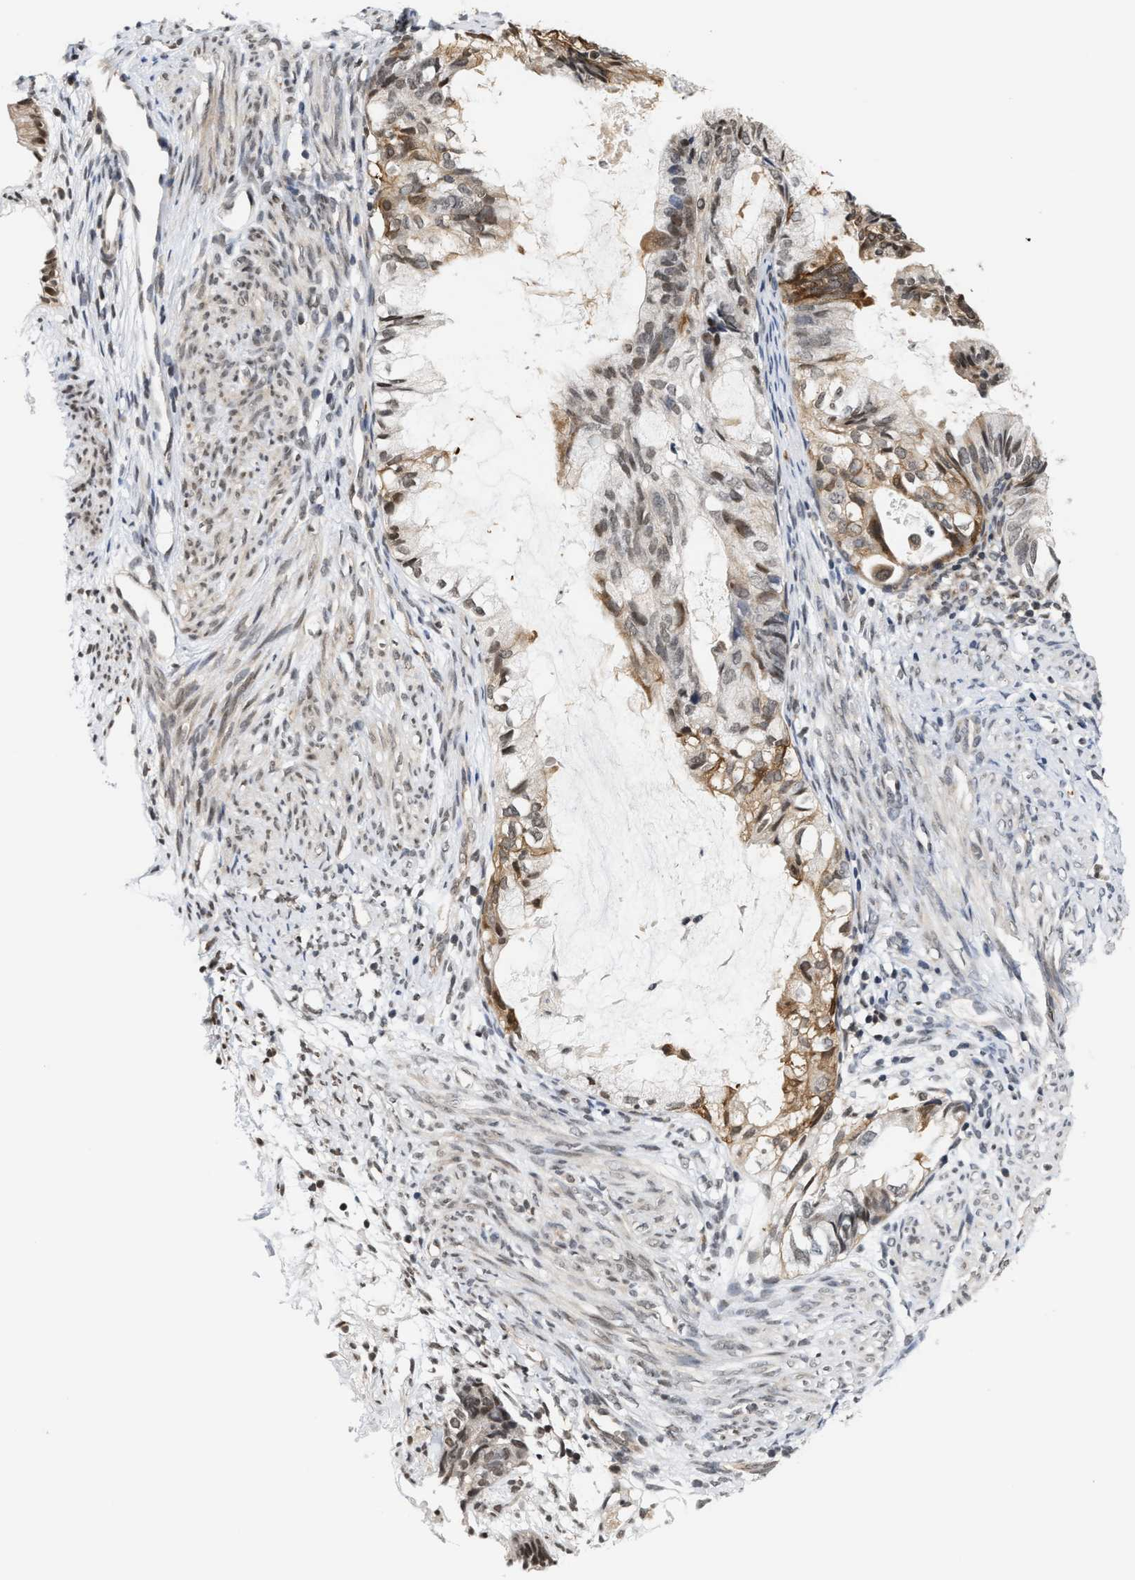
{"staining": {"intensity": "moderate", "quantity": ">75%", "location": "nuclear"}, "tissue": "cervical cancer", "cell_type": "Tumor cells", "image_type": "cancer", "snomed": [{"axis": "morphology", "description": "Normal tissue, NOS"}, {"axis": "morphology", "description": "Adenocarcinoma, NOS"}, {"axis": "topography", "description": "Cervix"}, {"axis": "topography", "description": "Endometrium"}], "caption": "The image exhibits immunohistochemical staining of cervical adenocarcinoma. There is moderate nuclear positivity is seen in about >75% of tumor cells.", "gene": "ANKRD6", "patient": {"sex": "female", "age": 86}}